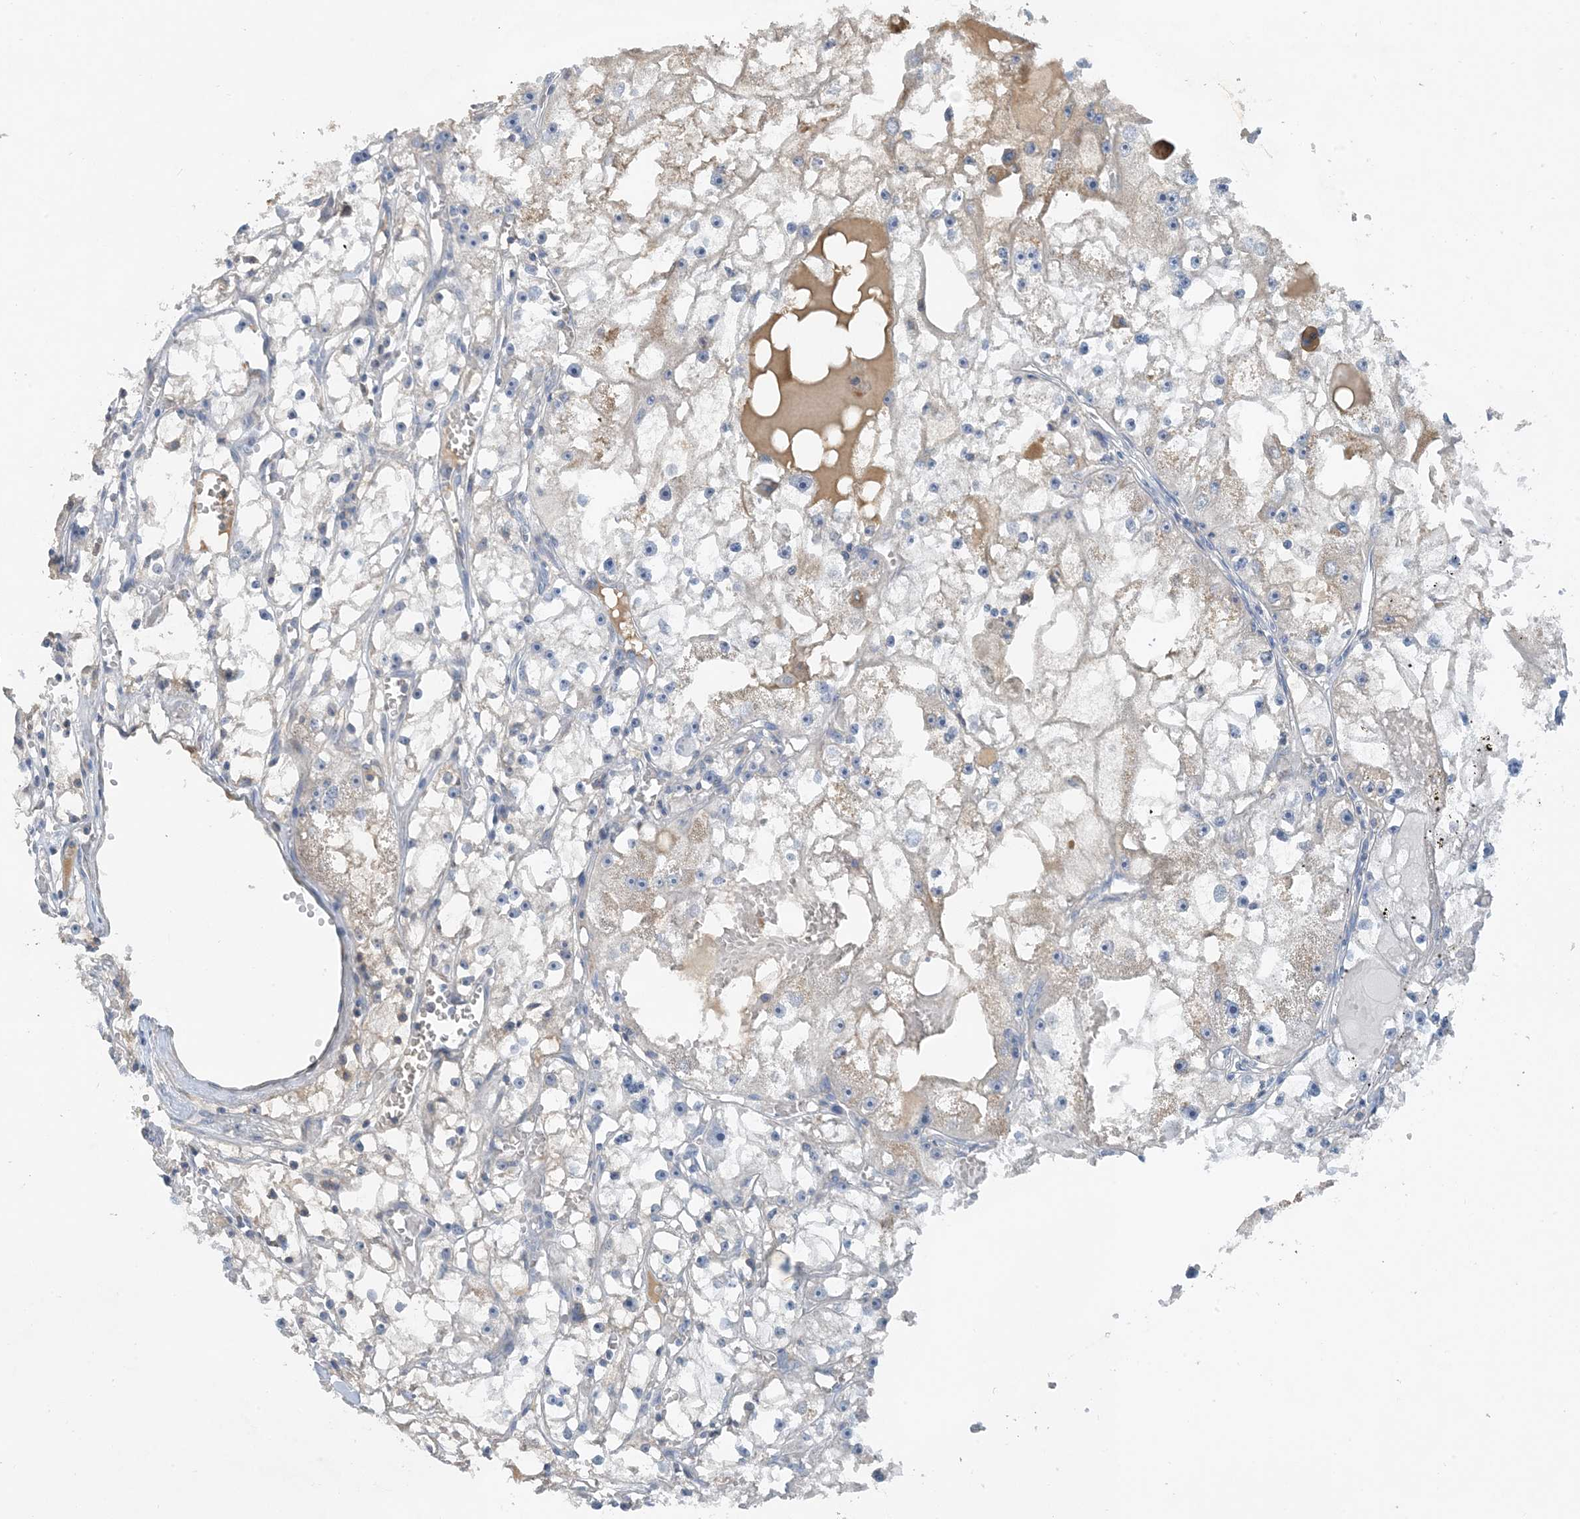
{"staining": {"intensity": "negative", "quantity": "none", "location": "none"}, "tissue": "renal cancer", "cell_type": "Tumor cells", "image_type": "cancer", "snomed": [{"axis": "morphology", "description": "Adenocarcinoma, NOS"}, {"axis": "topography", "description": "Kidney"}], "caption": "DAB immunohistochemical staining of adenocarcinoma (renal) demonstrates no significant expression in tumor cells.", "gene": "CTRL", "patient": {"sex": "male", "age": 56}}